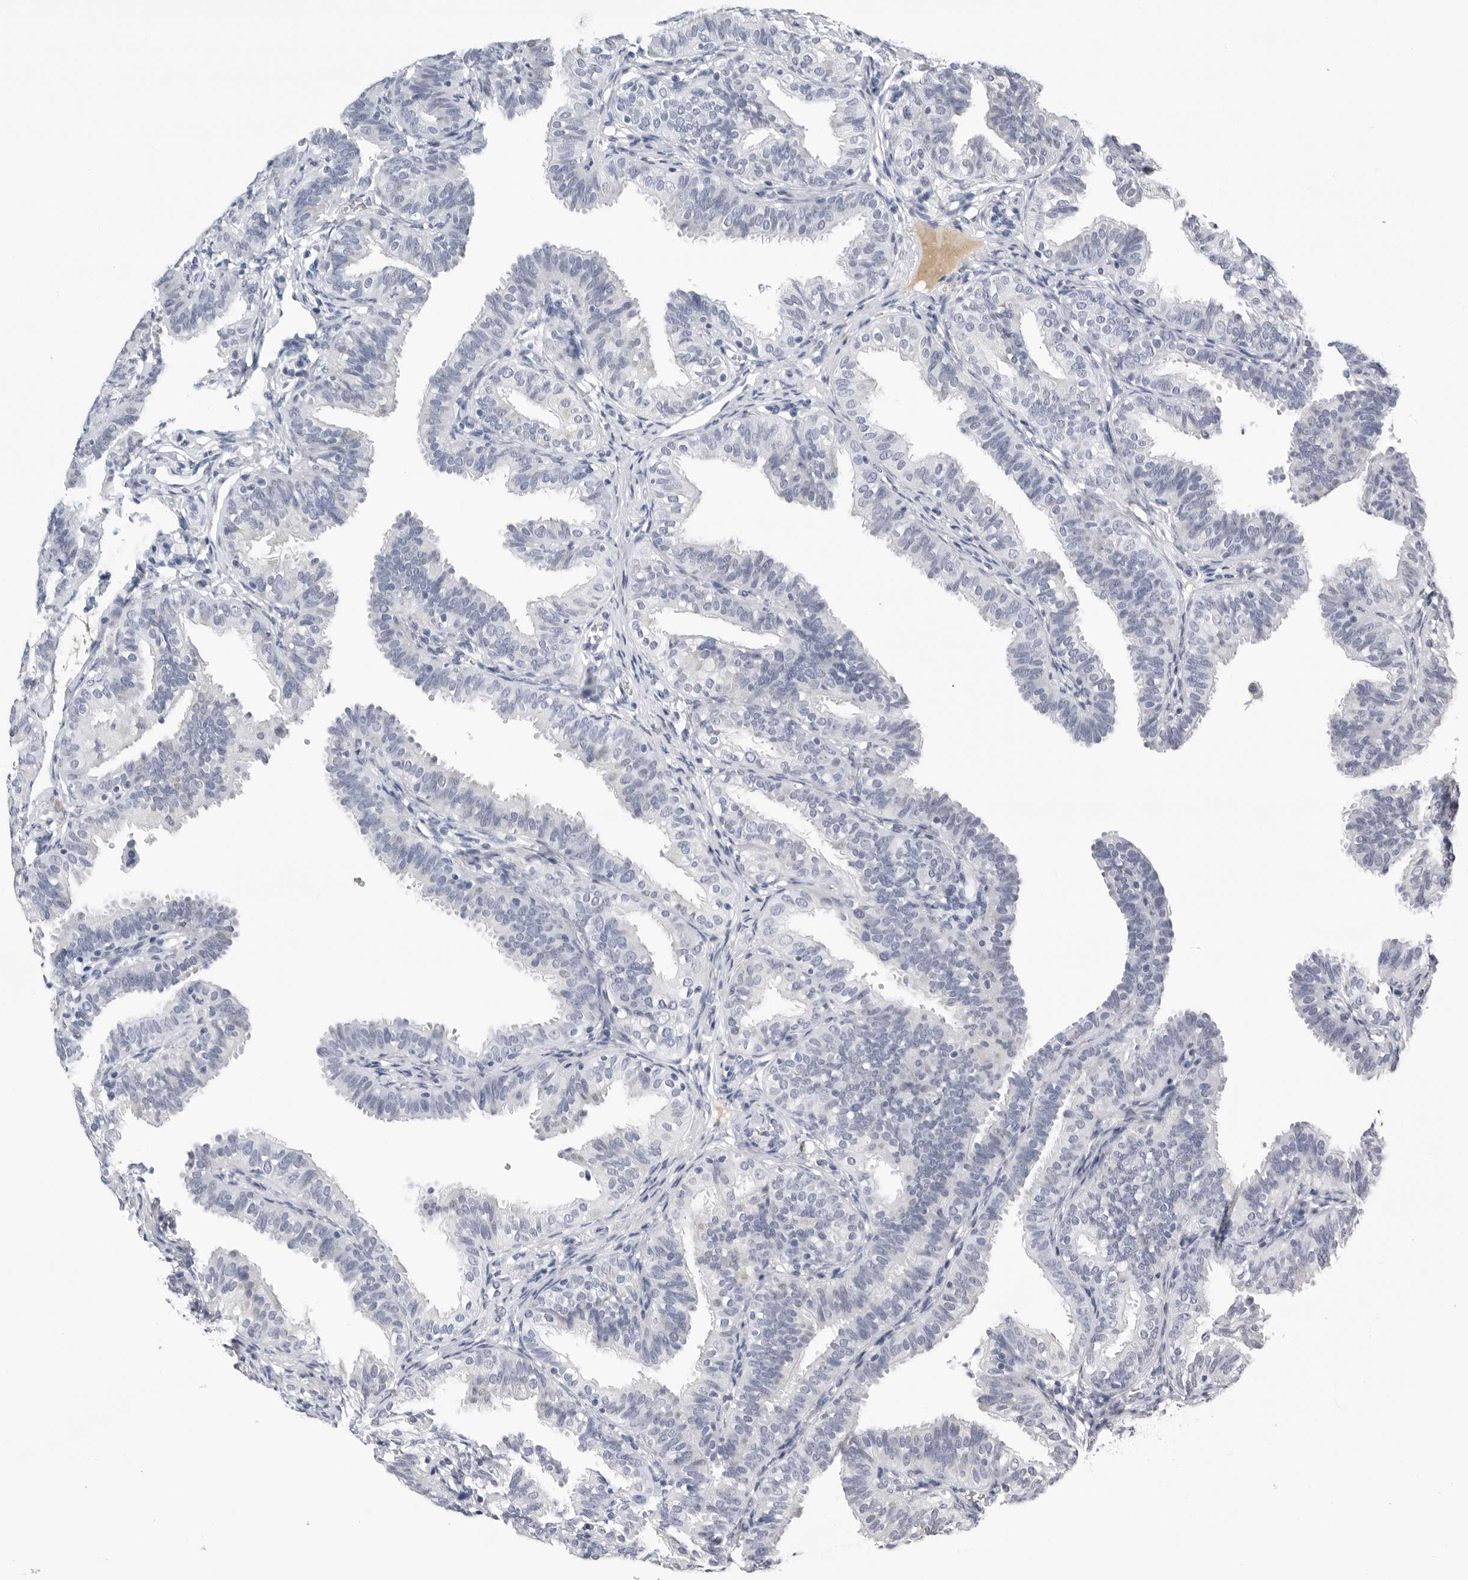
{"staining": {"intensity": "negative", "quantity": "none", "location": "none"}, "tissue": "fallopian tube", "cell_type": "Glandular cells", "image_type": "normal", "snomed": [{"axis": "morphology", "description": "Normal tissue, NOS"}, {"axis": "topography", "description": "Fallopian tube"}], "caption": "Immunohistochemical staining of benign fallopian tube displays no significant positivity in glandular cells. (Brightfield microscopy of DAB immunohistochemistry at high magnification).", "gene": "ZNF502", "patient": {"sex": "female", "age": 35}}